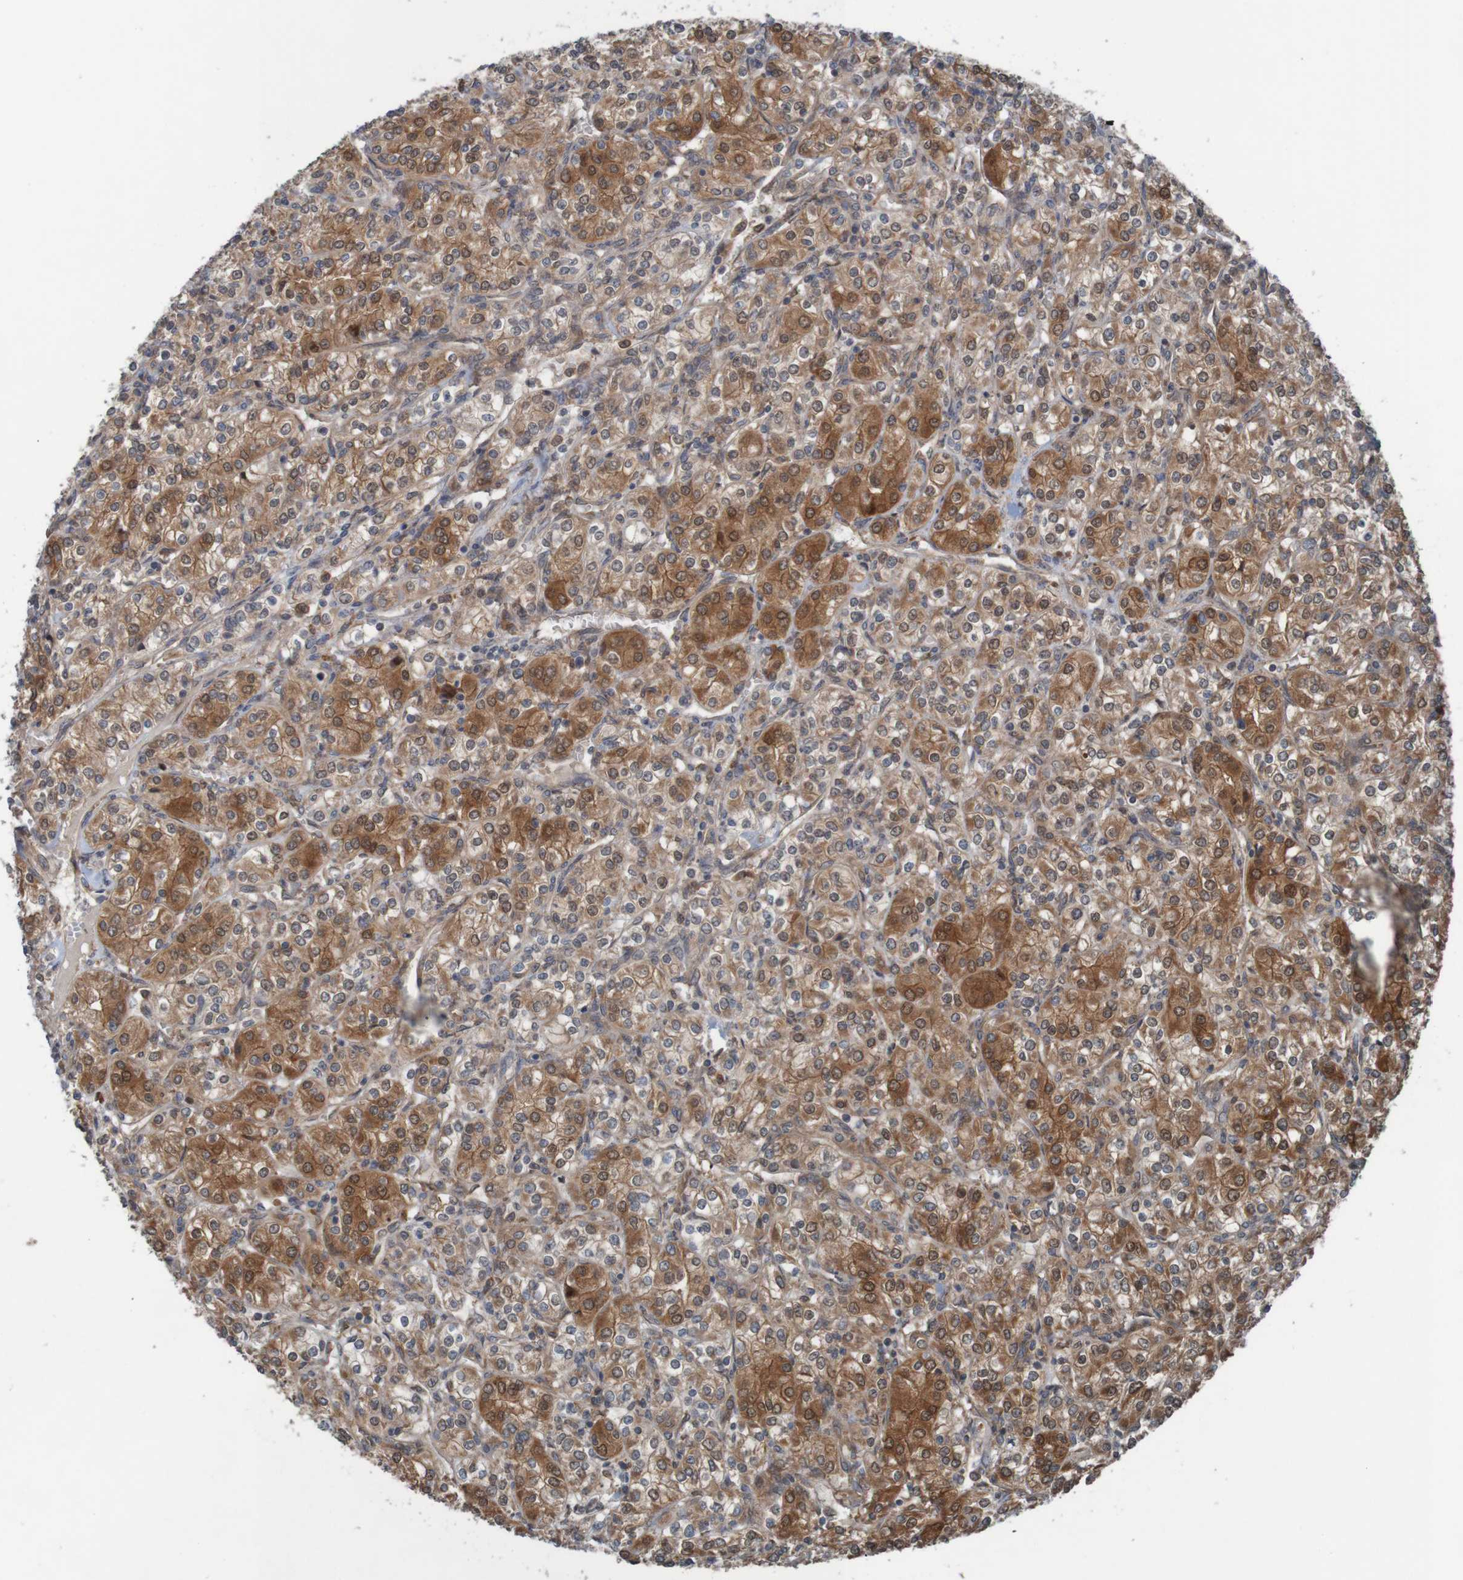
{"staining": {"intensity": "moderate", "quantity": ">75%", "location": "cytoplasmic/membranous"}, "tissue": "renal cancer", "cell_type": "Tumor cells", "image_type": "cancer", "snomed": [{"axis": "morphology", "description": "Adenocarcinoma, NOS"}, {"axis": "topography", "description": "Kidney"}], "caption": "Immunohistochemistry staining of renal cancer, which demonstrates medium levels of moderate cytoplasmic/membranous positivity in about >75% of tumor cells indicating moderate cytoplasmic/membranous protein expression. The staining was performed using DAB (brown) for protein detection and nuclei were counterstained in hematoxylin (blue).", "gene": "ARHGEF11", "patient": {"sex": "male", "age": 77}}